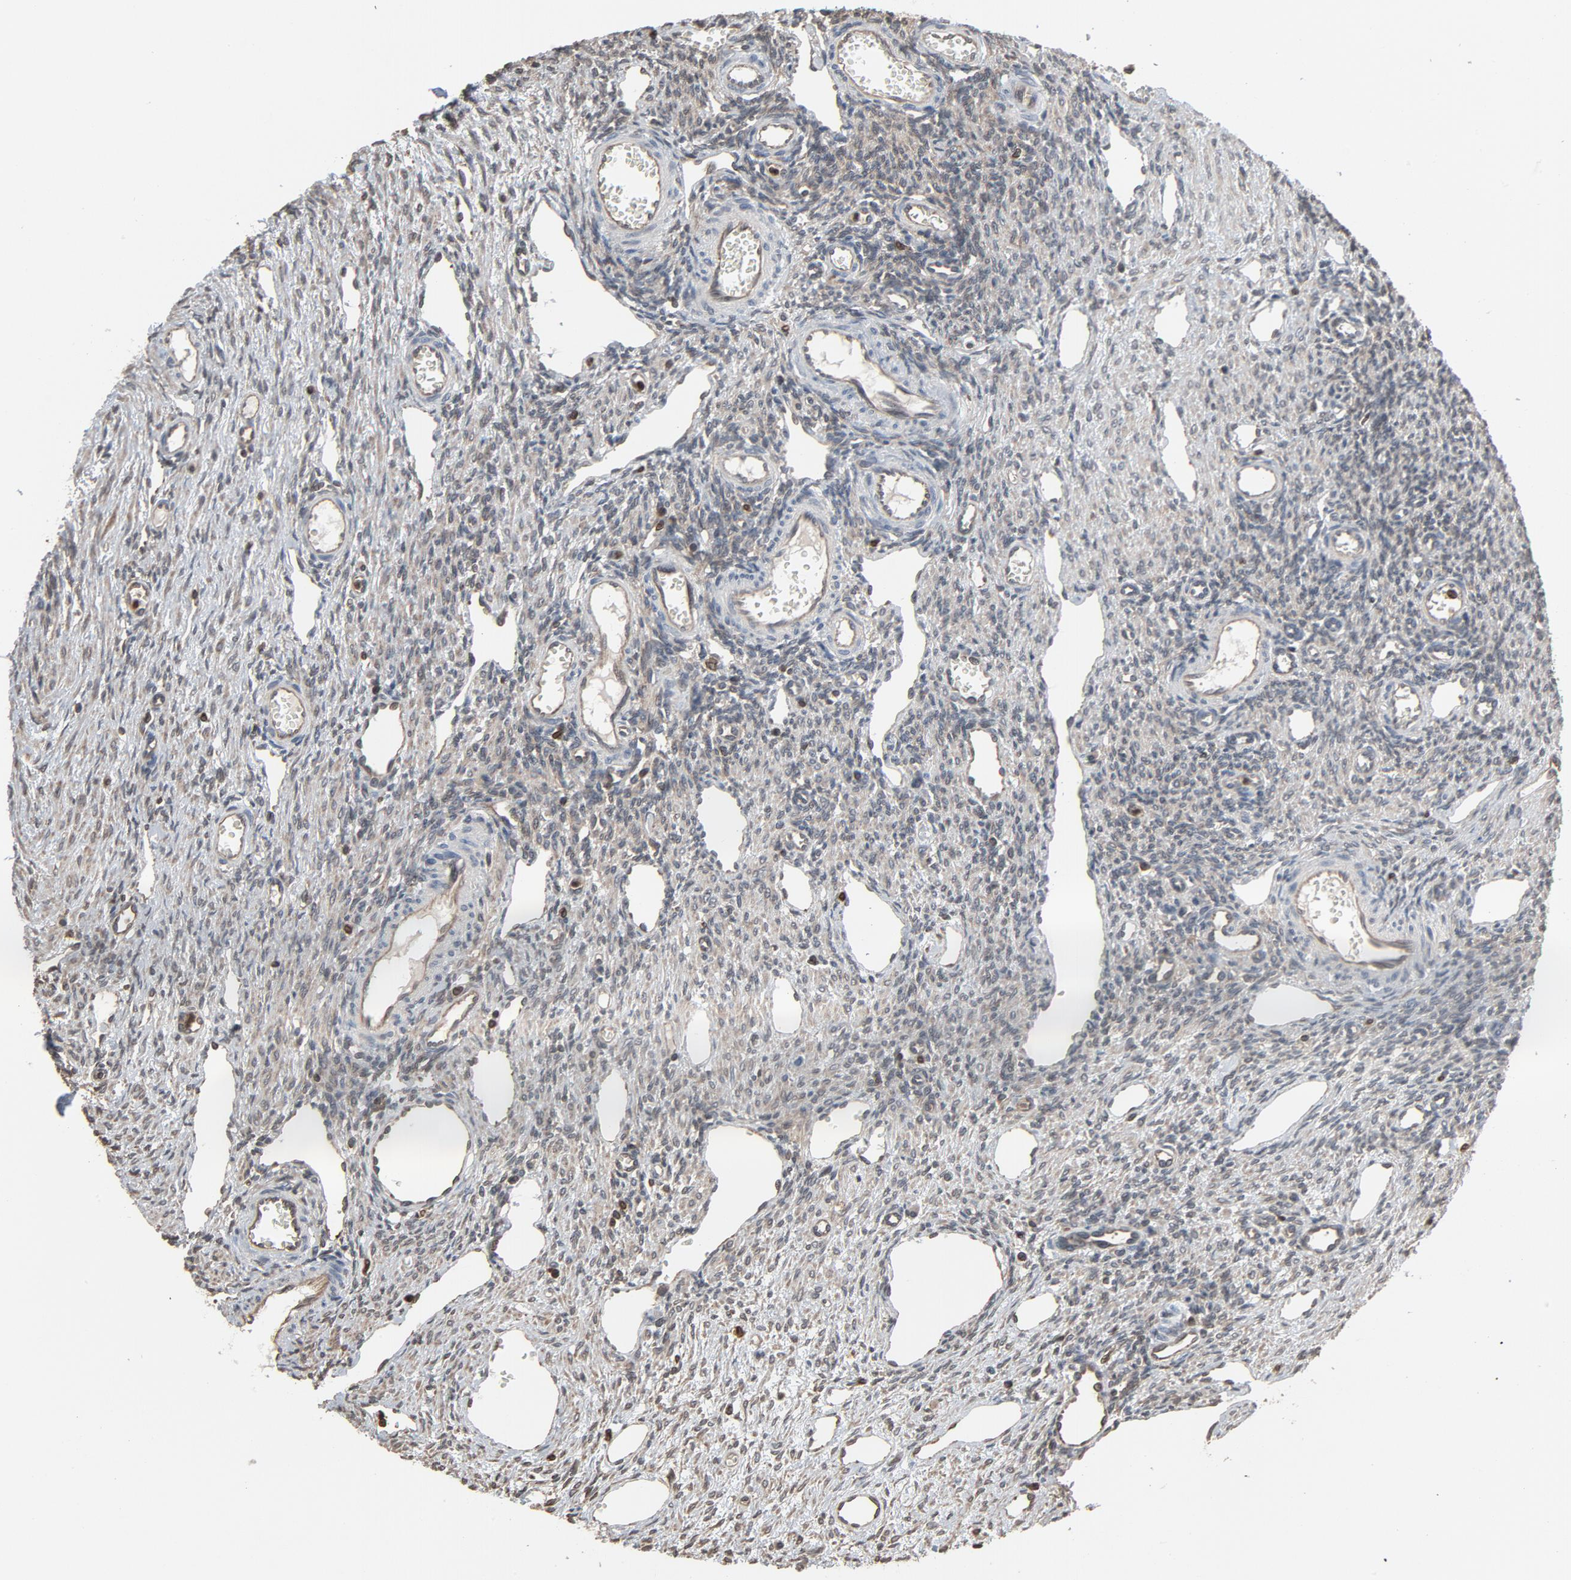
{"staining": {"intensity": "weak", "quantity": ">75%", "location": "cytoplasmic/membranous"}, "tissue": "ovary", "cell_type": "Follicle cells", "image_type": "normal", "snomed": [{"axis": "morphology", "description": "Normal tissue, NOS"}, {"axis": "topography", "description": "Ovary"}], "caption": "Immunohistochemistry (IHC) (DAB) staining of unremarkable human ovary shows weak cytoplasmic/membranous protein positivity in about >75% of follicle cells.", "gene": "UBE2D1", "patient": {"sex": "female", "age": 33}}